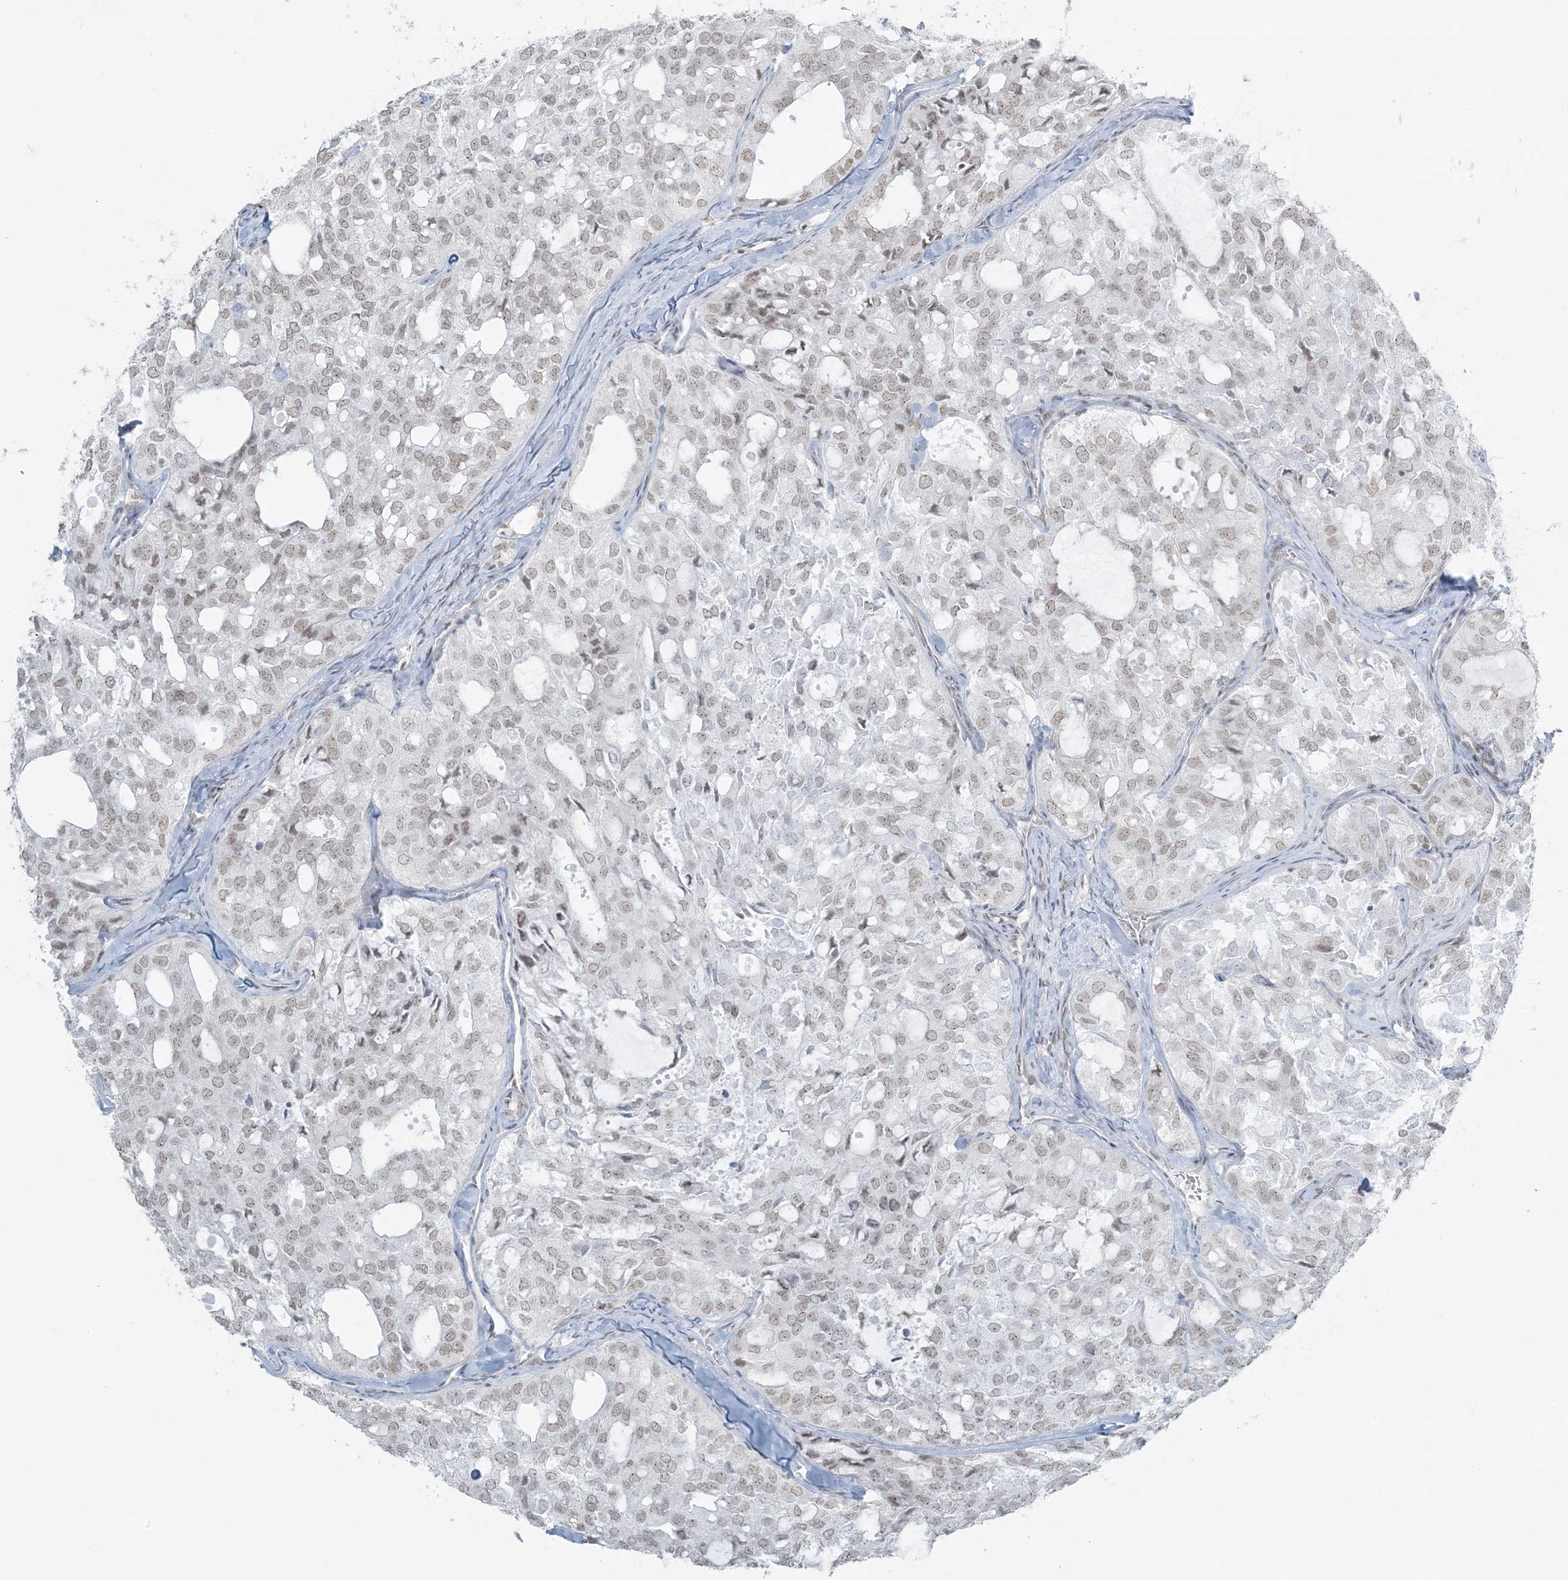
{"staining": {"intensity": "weak", "quantity": ">75%", "location": "nuclear"}, "tissue": "thyroid cancer", "cell_type": "Tumor cells", "image_type": "cancer", "snomed": [{"axis": "morphology", "description": "Follicular adenoma carcinoma, NOS"}, {"axis": "topography", "description": "Thyroid gland"}], "caption": "Weak nuclear staining is present in about >75% of tumor cells in thyroid cancer.", "gene": "ZNF787", "patient": {"sex": "male", "age": 75}}